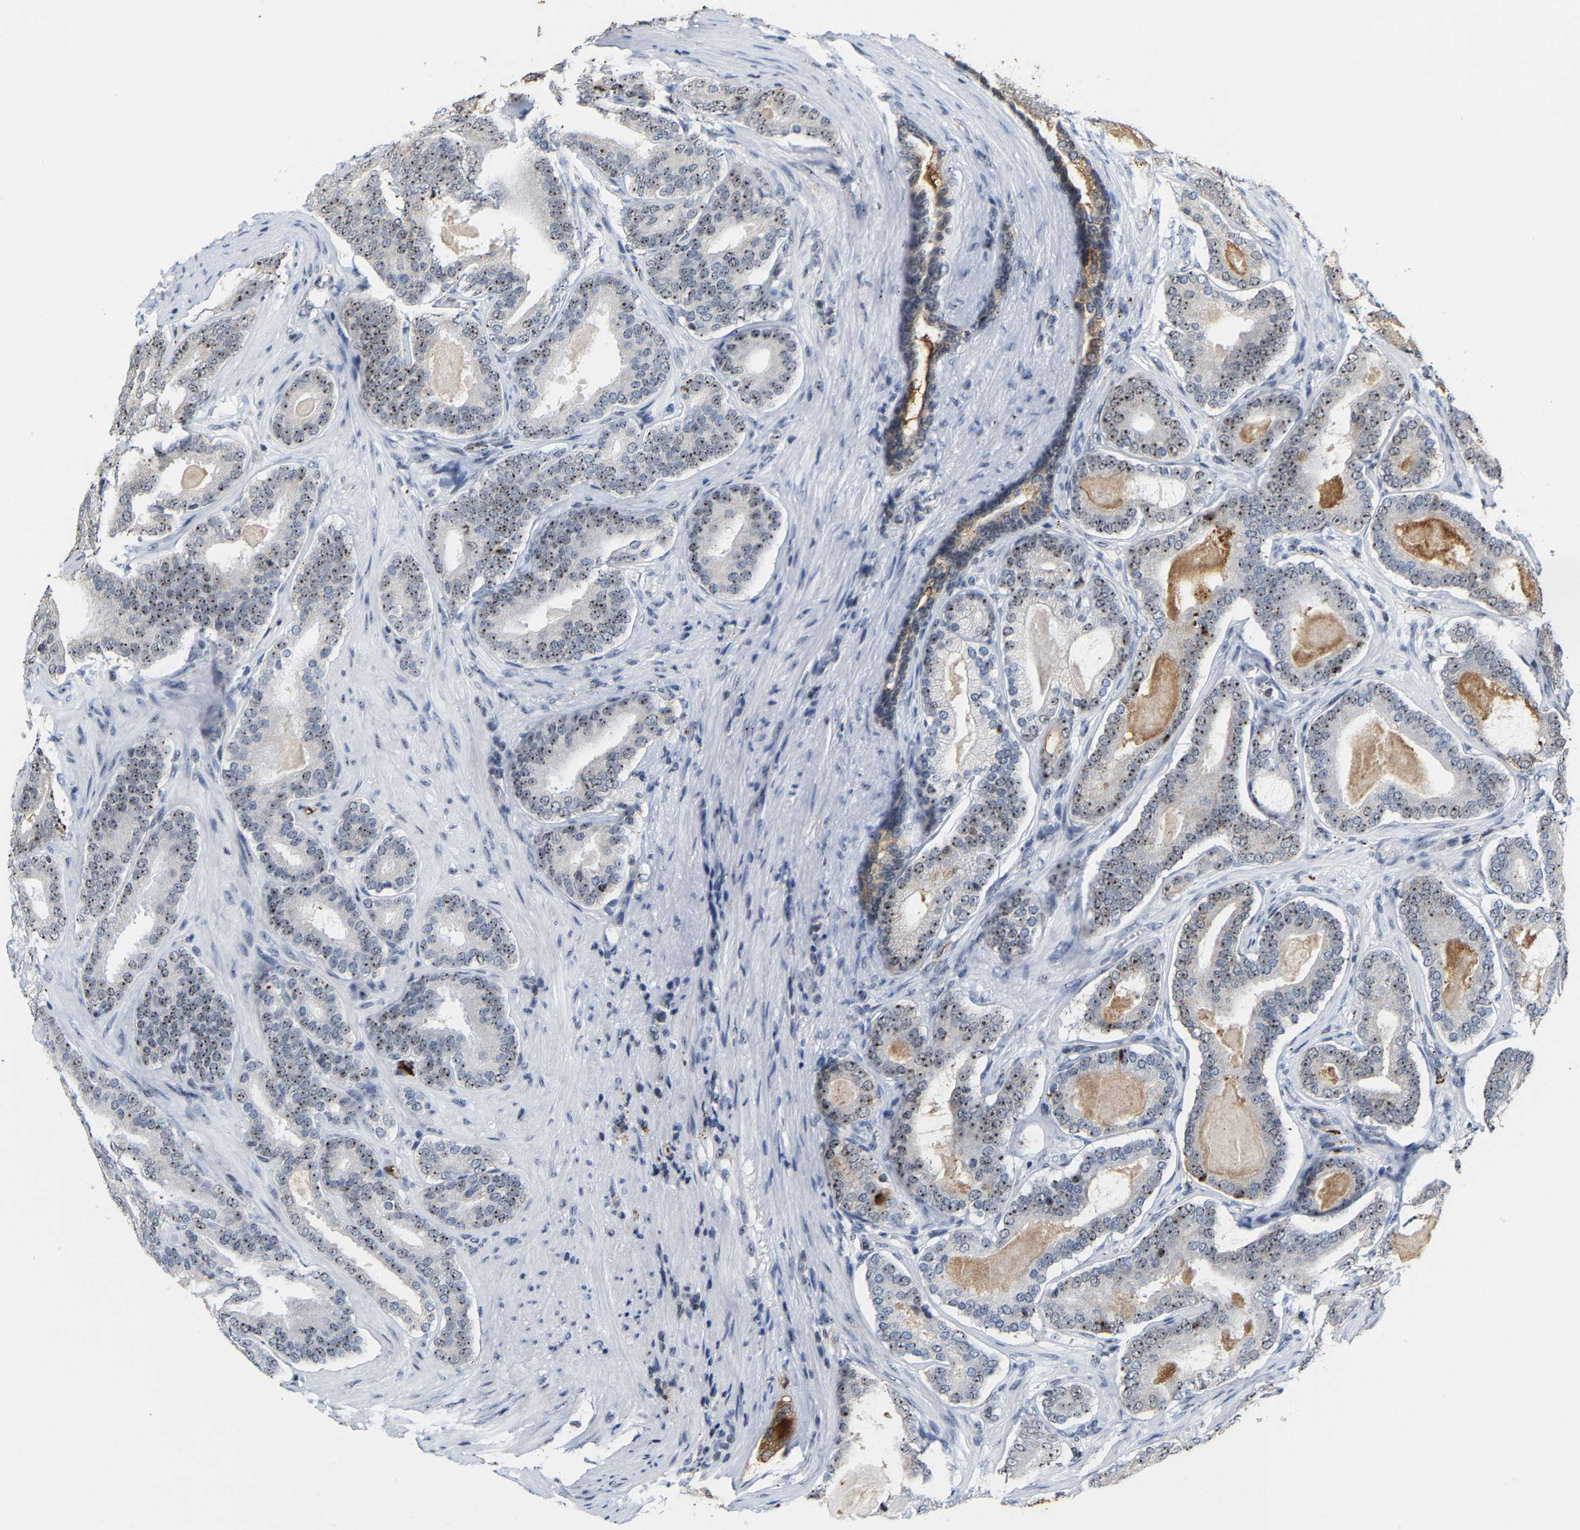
{"staining": {"intensity": "moderate", "quantity": ">75%", "location": "nuclear"}, "tissue": "prostate cancer", "cell_type": "Tumor cells", "image_type": "cancer", "snomed": [{"axis": "morphology", "description": "Adenocarcinoma, High grade"}, {"axis": "topography", "description": "Prostate"}], "caption": "Tumor cells display medium levels of moderate nuclear expression in approximately >75% of cells in prostate adenocarcinoma (high-grade).", "gene": "NOP58", "patient": {"sex": "male", "age": 60}}